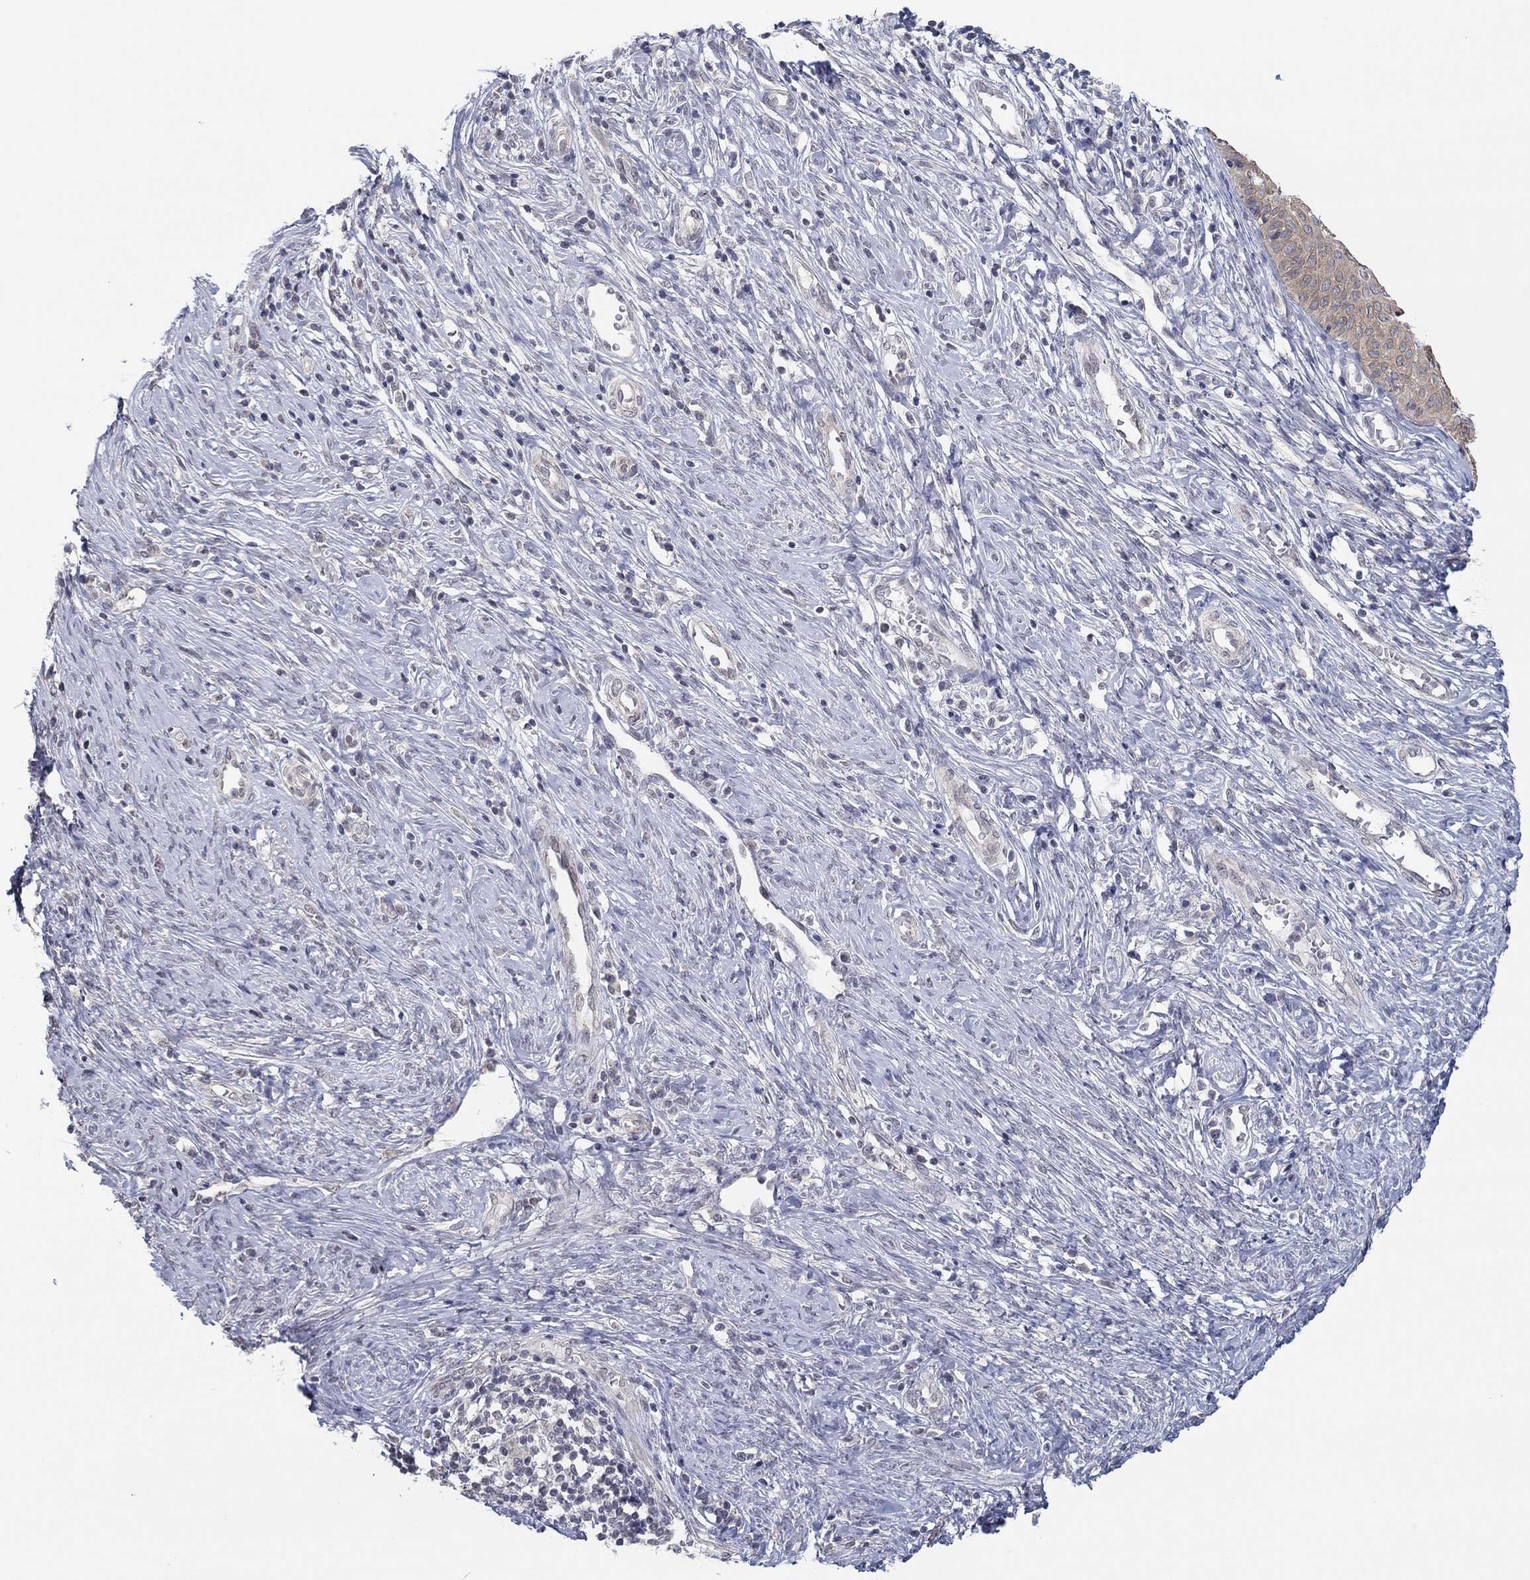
{"staining": {"intensity": "weak", "quantity": ">75%", "location": "cytoplasmic/membranous"}, "tissue": "cervical cancer", "cell_type": "Tumor cells", "image_type": "cancer", "snomed": [{"axis": "morphology", "description": "Normal tissue, NOS"}, {"axis": "morphology", "description": "Squamous cell carcinoma, NOS"}, {"axis": "topography", "description": "Cervix"}], "caption": "Tumor cells show low levels of weak cytoplasmic/membranous expression in about >75% of cells in human squamous cell carcinoma (cervical).", "gene": "SLC22A2", "patient": {"sex": "female", "age": 39}}